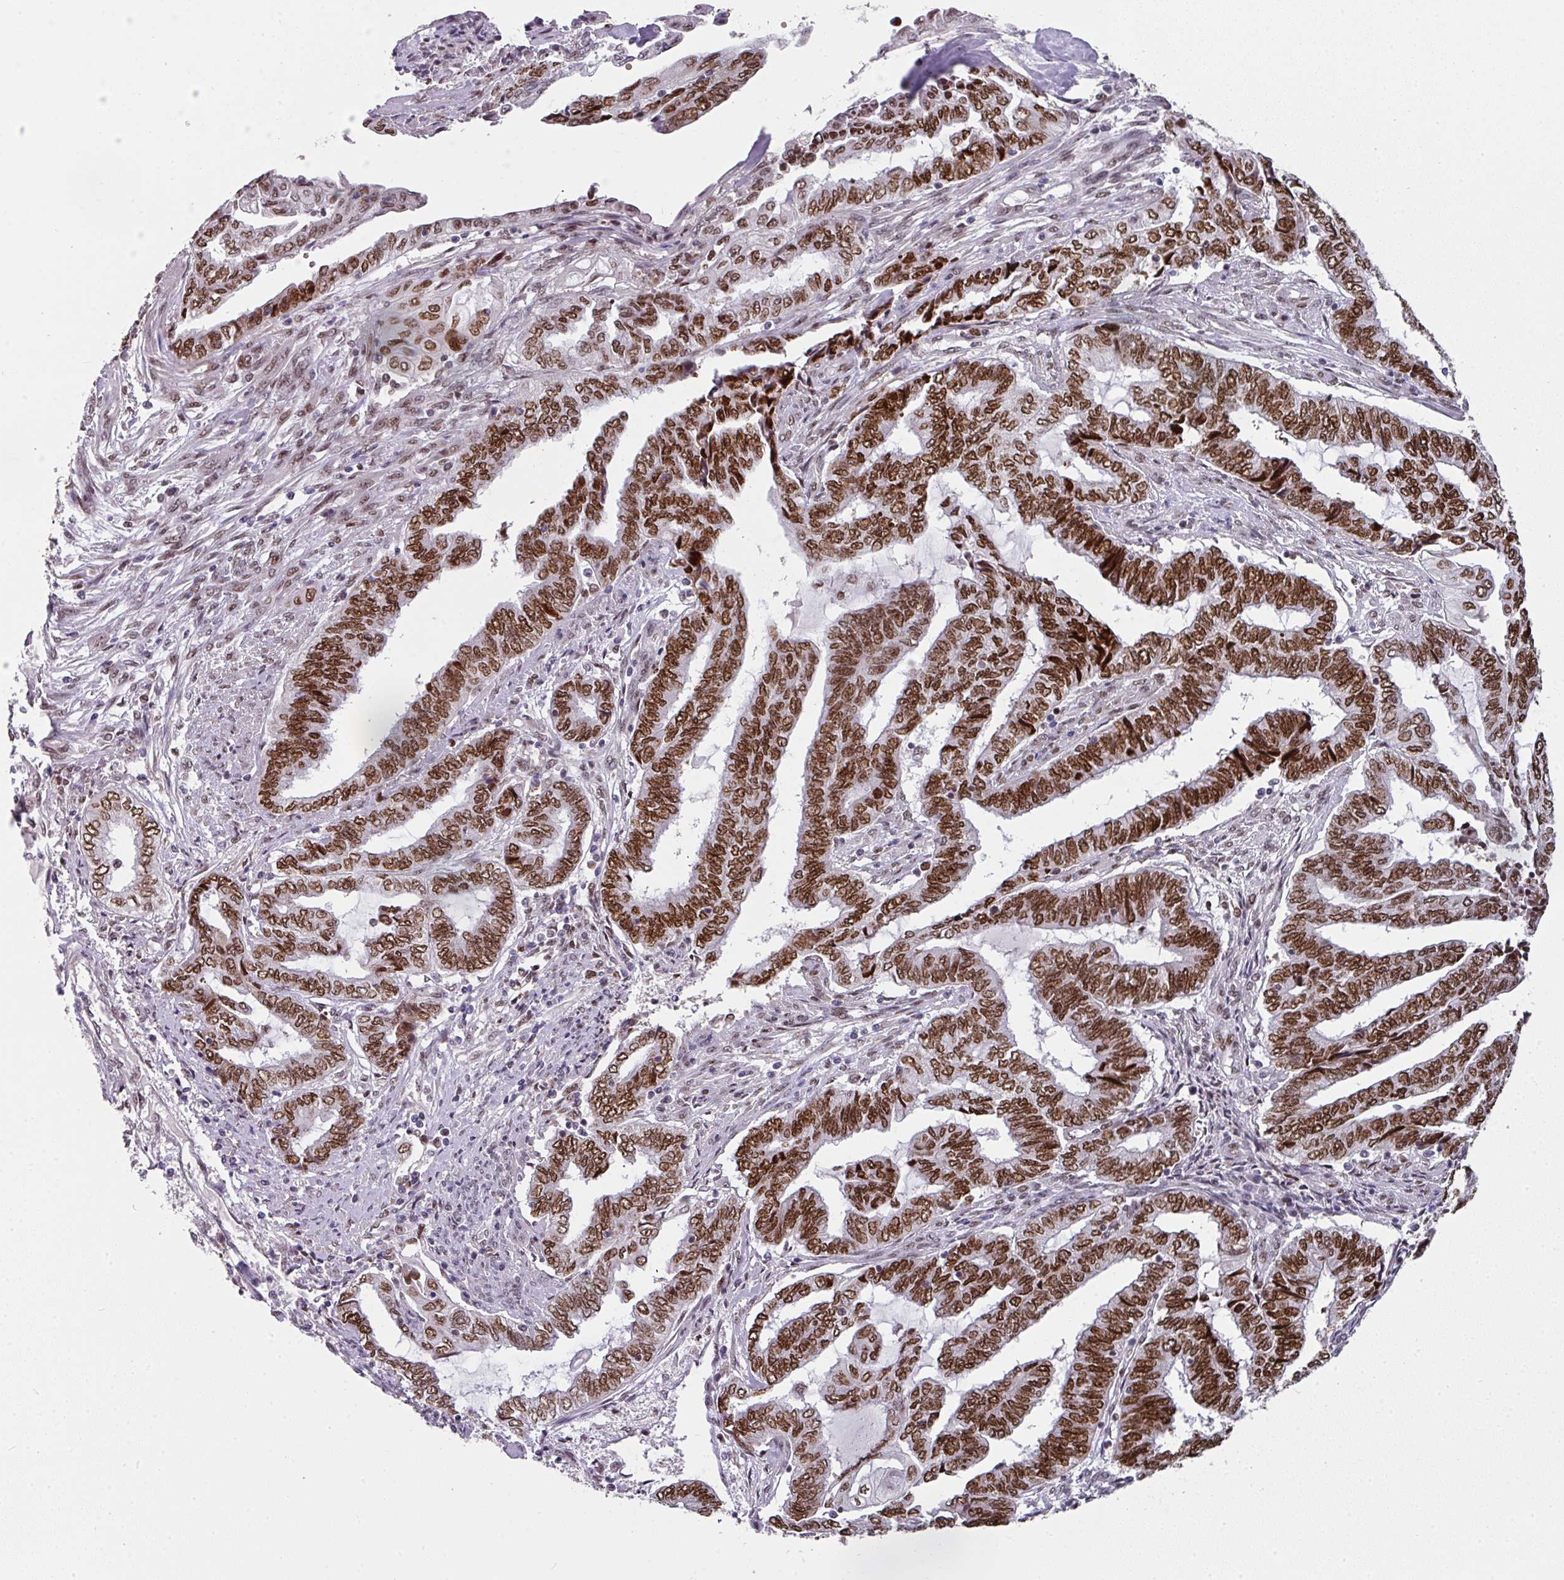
{"staining": {"intensity": "strong", "quantity": ">75%", "location": "nuclear"}, "tissue": "endometrial cancer", "cell_type": "Tumor cells", "image_type": "cancer", "snomed": [{"axis": "morphology", "description": "Adenocarcinoma, NOS"}, {"axis": "topography", "description": "Uterus"}, {"axis": "topography", "description": "Endometrium"}], "caption": "Tumor cells show strong nuclear positivity in approximately >75% of cells in endometrial adenocarcinoma. Nuclei are stained in blue.", "gene": "RAD50", "patient": {"sex": "female", "age": 70}}